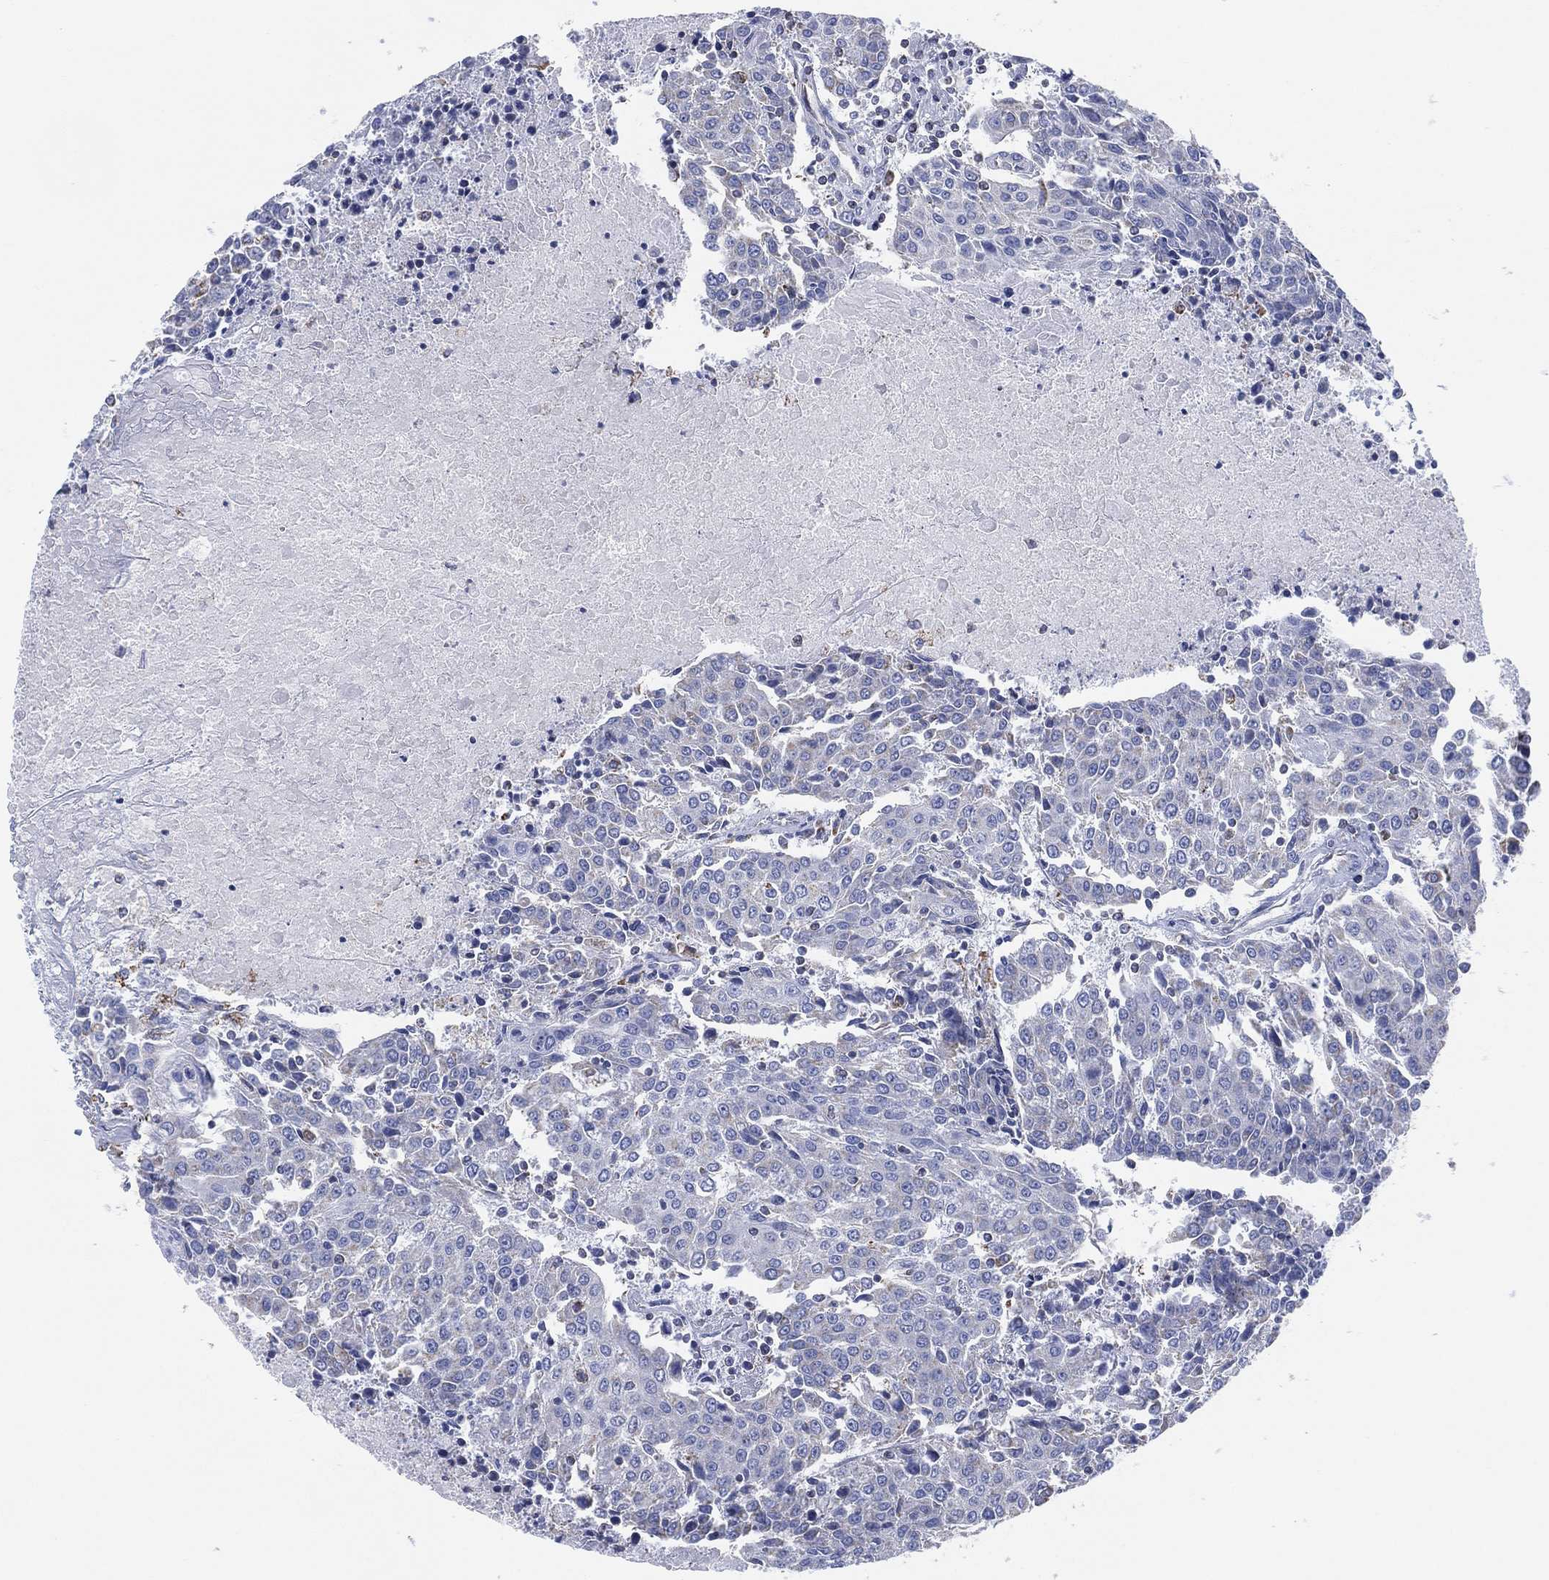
{"staining": {"intensity": "negative", "quantity": "none", "location": "none"}, "tissue": "urothelial cancer", "cell_type": "Tumor cells", "image_type": "cancer", "snomed": [{"axis": "morphology", "description": "Urothelial carcinoma, High grade"}, {"axis": "topography", "description": "Urinary bladder"}], "caption": "High power microscopy image of an immunohistochemistry histopathology image of urothelial carcinoma (high-grade), revealing no significant expression in tumor cells.", "gene": "CFTR", "patient": {"sex": "female", "age": 85}}